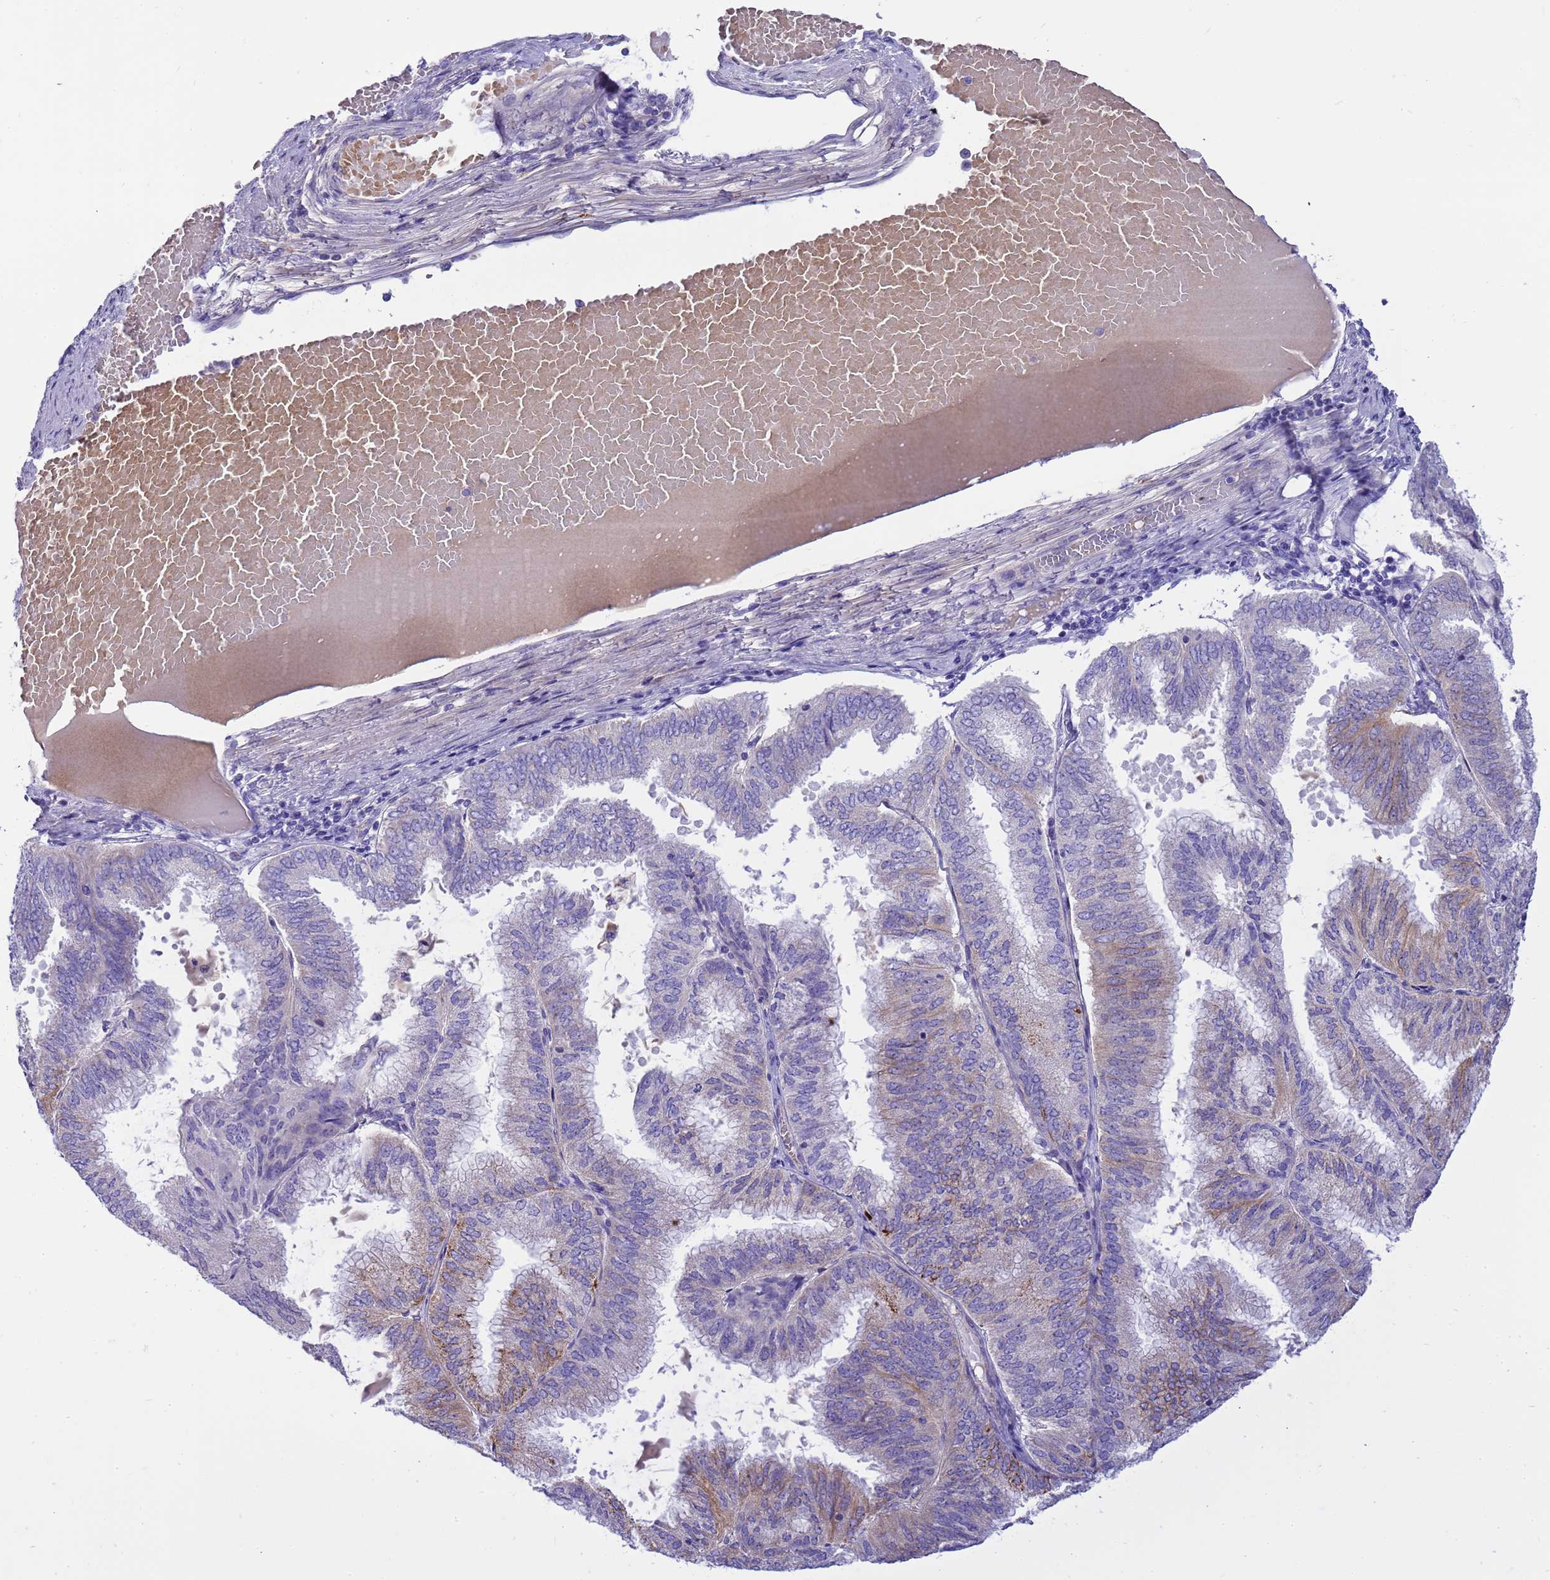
{"staining": {"intensity": "moderate", "quantity": "<25%", "location": "cytoplasmic/membranous"}, "tissue": "endometrial cancer", "cell_type": "Tumor cells", "image_type": "cancer", "snomed": [{"axis": "morphology", "description": "Adenocarcinoma, NOS"}, {"axis": "topography", "description": "Endometrium"}], "caption": "A photomicrograph of human endometrial adenocarcinoma stained for a protein exhibits moderate cytoplasmic/membranous brown staining in tumor cells. (brown staining indicates protein expression, while blue staining denotes nuclei).", "gene": "RIPPLY2", "patient": {"sex": "female", "age": 49}}